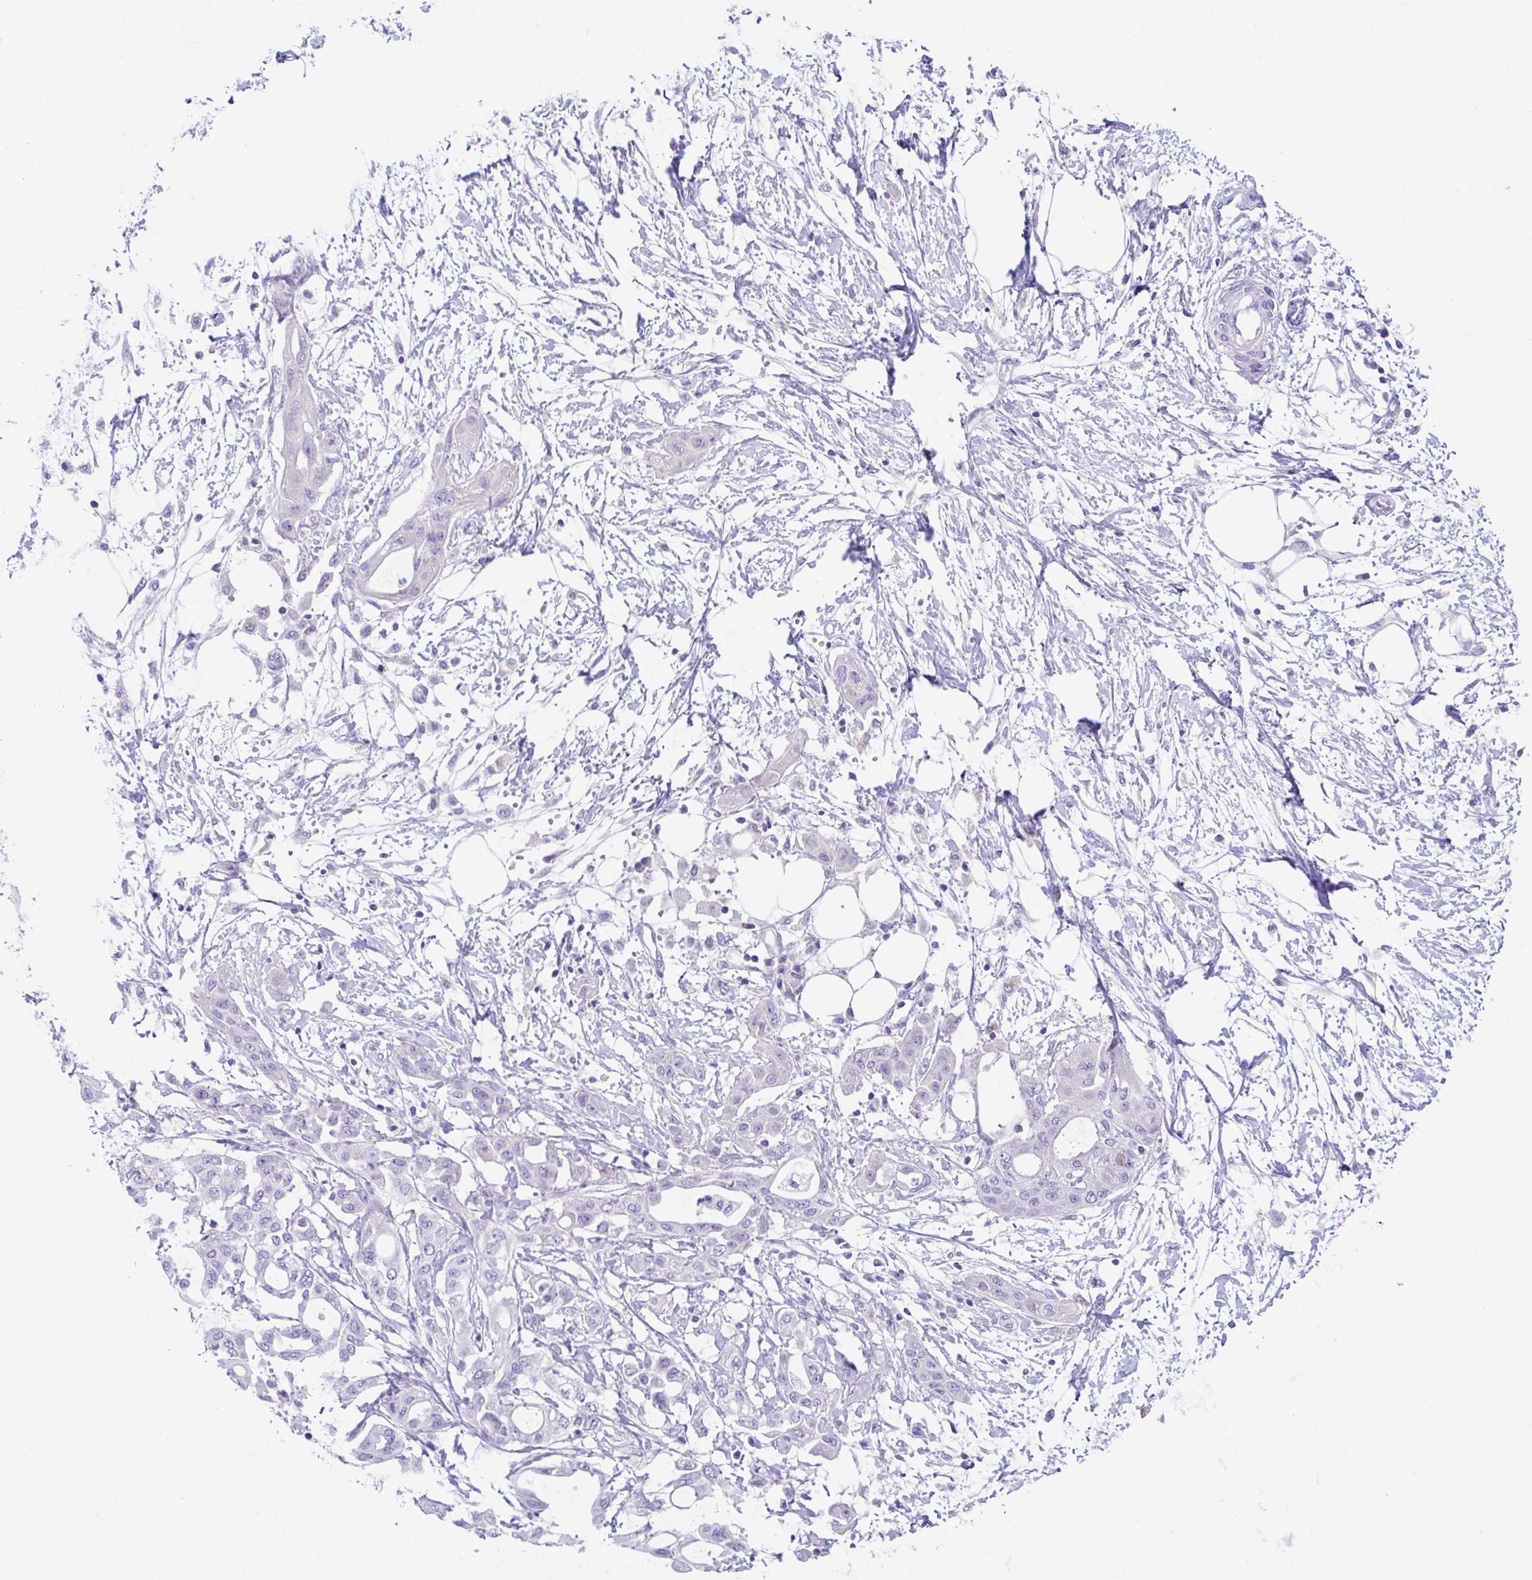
{"staining": {"intensity": "negative", "quantity": "none", "location": "none"}, "tissue": "pancreatic cancer", "cell_type": "Tumor cells", "image_type": "cancer", "snomed": [{"axis": "morphology", "description": "Adenocarcinoma, NOS"}, {"axis": "topography", "description": "Pancreas"}], "caption": "Human pancreatic cancer (adenocarcinoma) stained for a protein using immunohistochemistry (IHC) displays no staining in tumor cells.", "gene": "SLC16A6", "patient": {"sex": "male", "age": 68}}